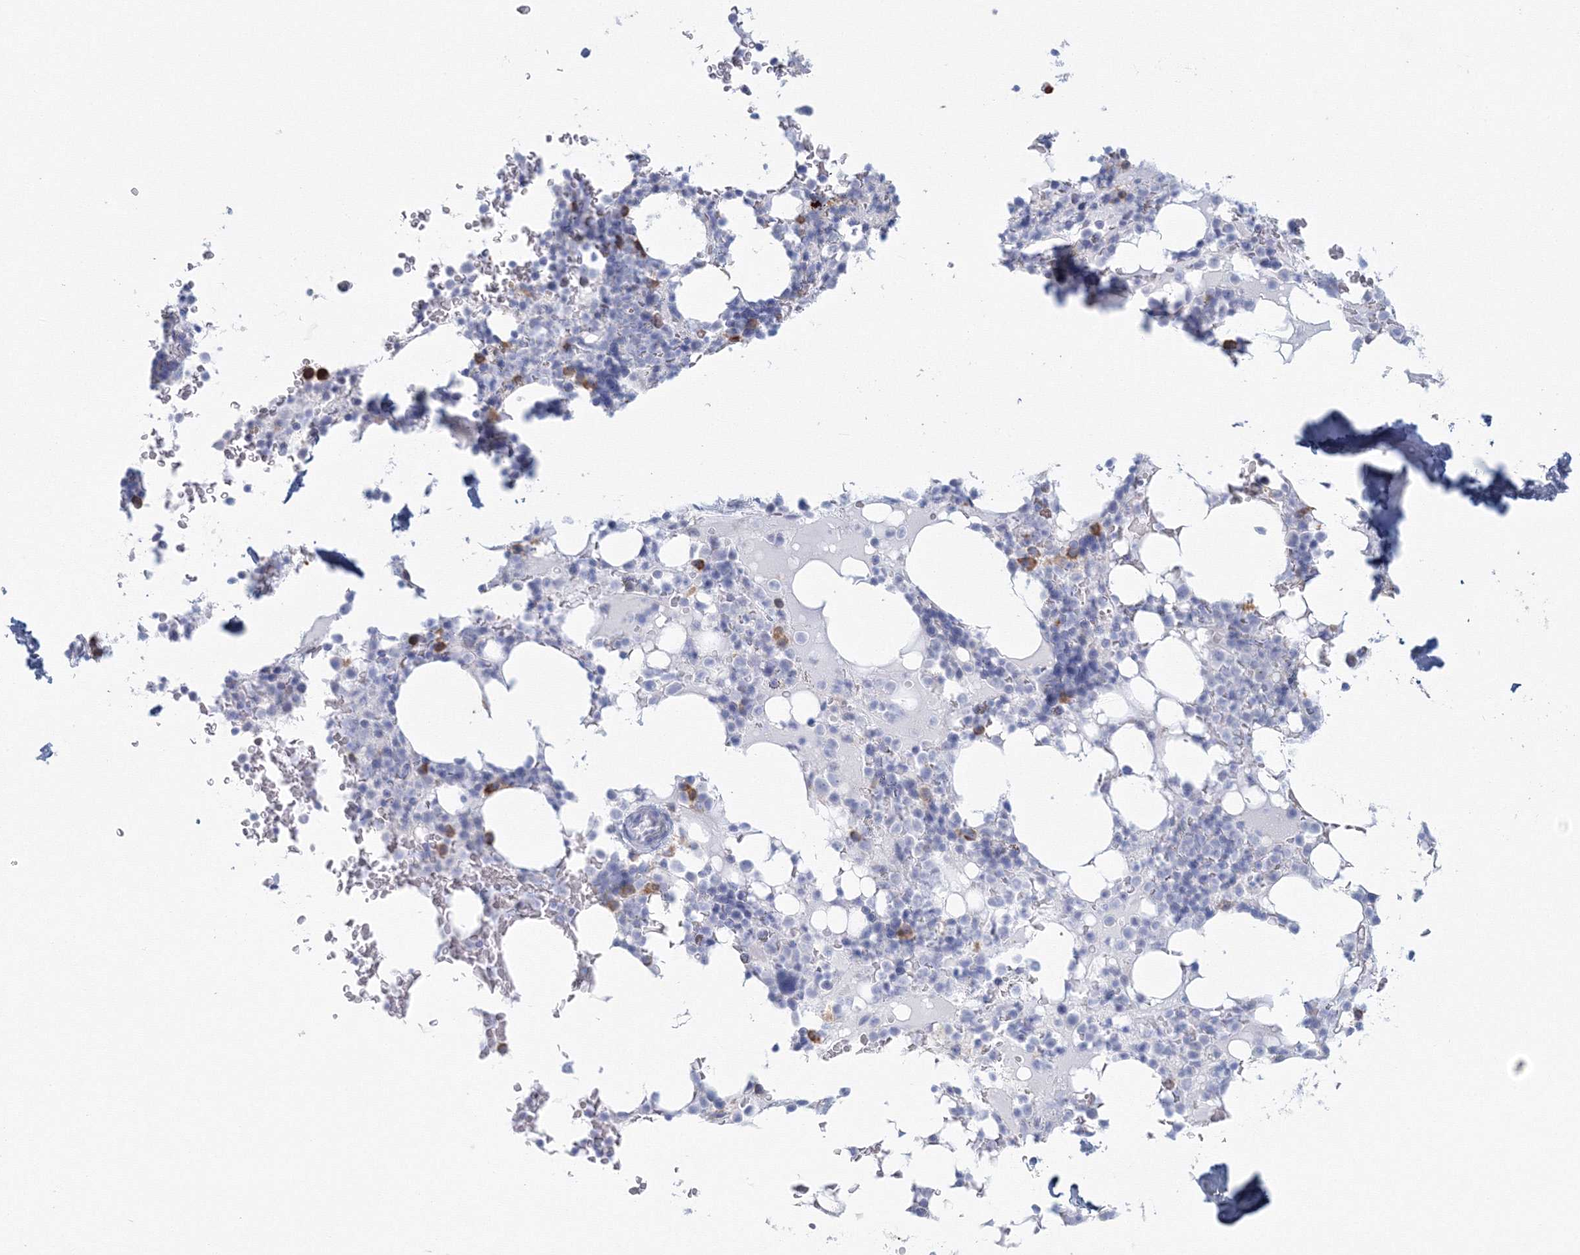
{"staining": {"intensity": "moderate", "quantity": "<25%", "location": "cytoplasmic/membranous"}, "tissue": "bone marrow", "cell_type": "Hematopoietic cells", "image_type": "normal", "snomed": [{"axis": "morphology", "description": "Normal tissue, NOS"}, {"axis": "topography", "description": "Bone marrow"}], "caption": "Immunohistochemical staining of benign human bone marrow shows moderate cytoplasmic/membranous protein expression in about <25% of hematopoietic cells.", "gene": "VSIG1", "patient": {"sex": "male", "age": 58}}